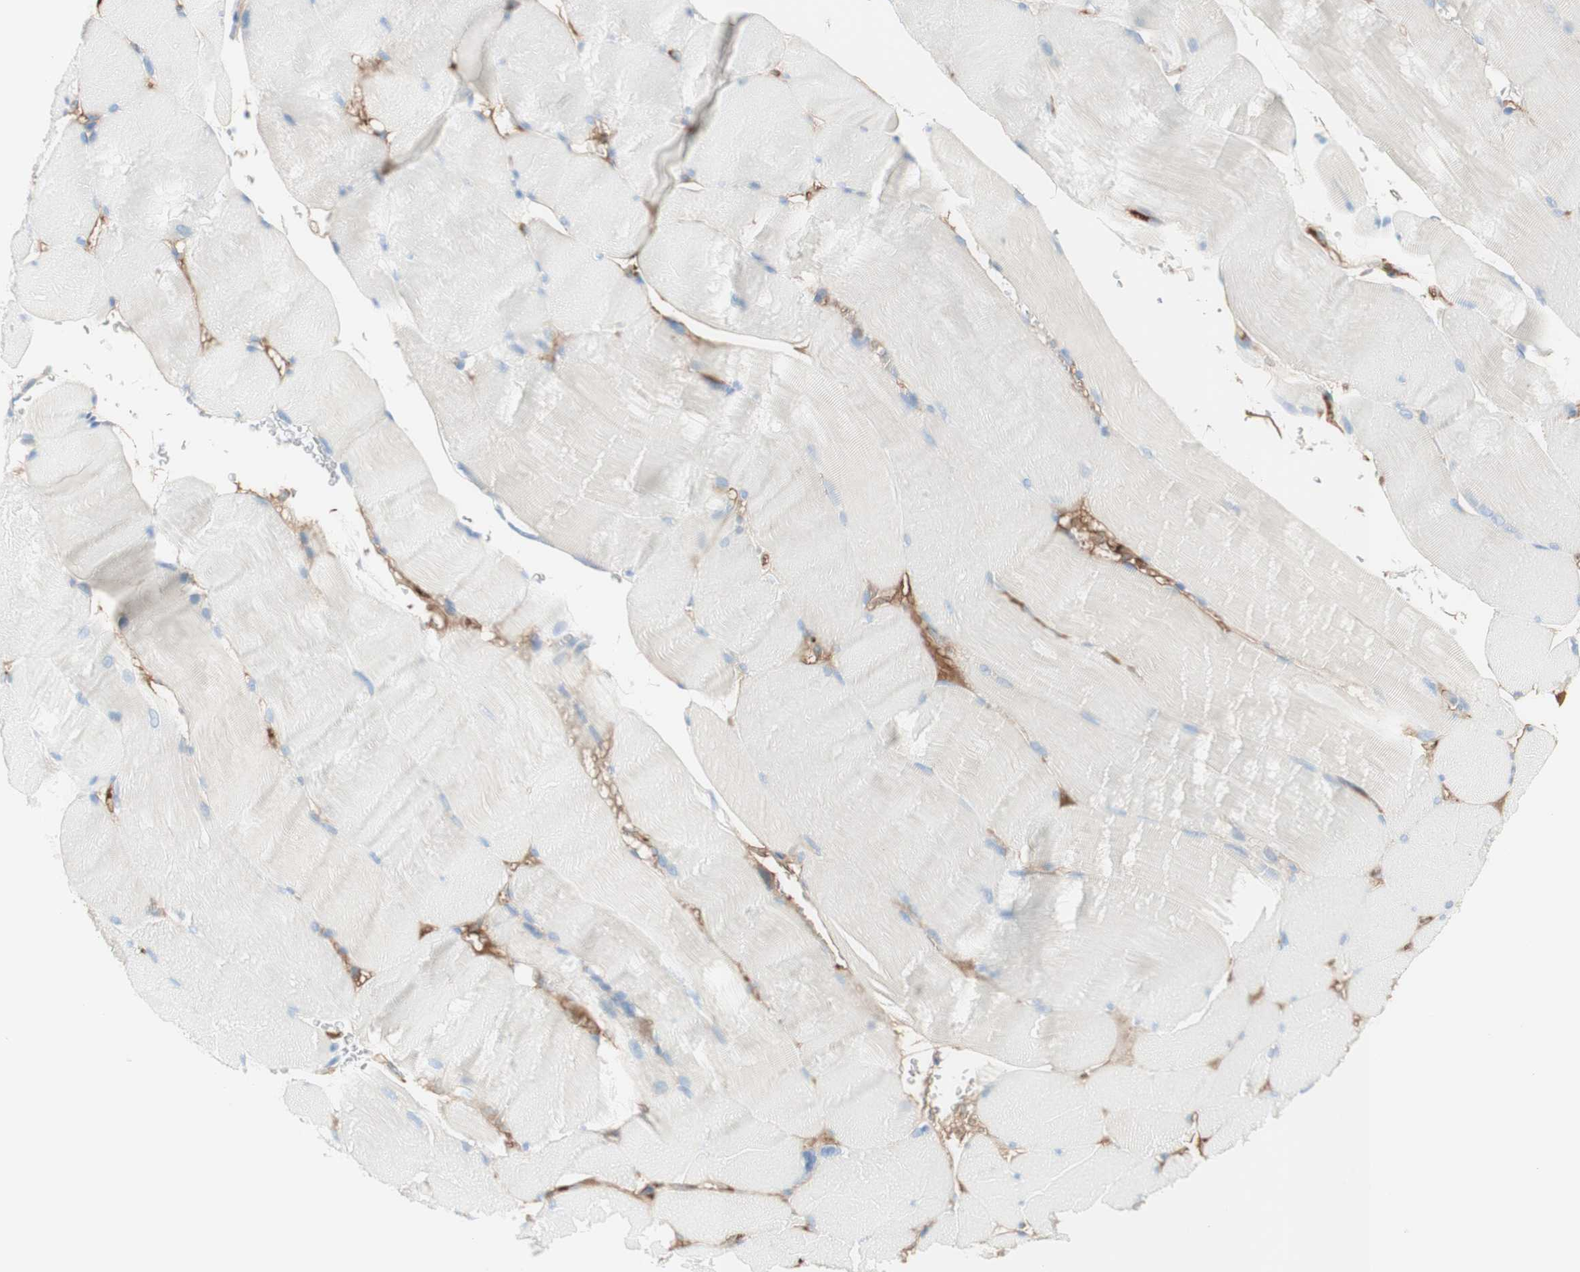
{"staining": {"intensity": "negative", "quantity": "none", "location": "none"}, "tissue": "skeletal muscle", "cell_type": "Myocytes", "image_type": "normal", "snomed": [{"axis": "morphology", "description": "Normal tissue, NOS"}, {"axis": "topography", "description": "Skin"}, {"axis": "topography", "description": "Skeletal muscle"}], "caption": "Immunohistochemistry (IHC) micrograph of benign skeletal muscle: human skeletal muscle stained with DAB exhibits no significant protein staining in myocytes.", "gene": "KNG1", "patient": {"sex": "male", "age": 83}}